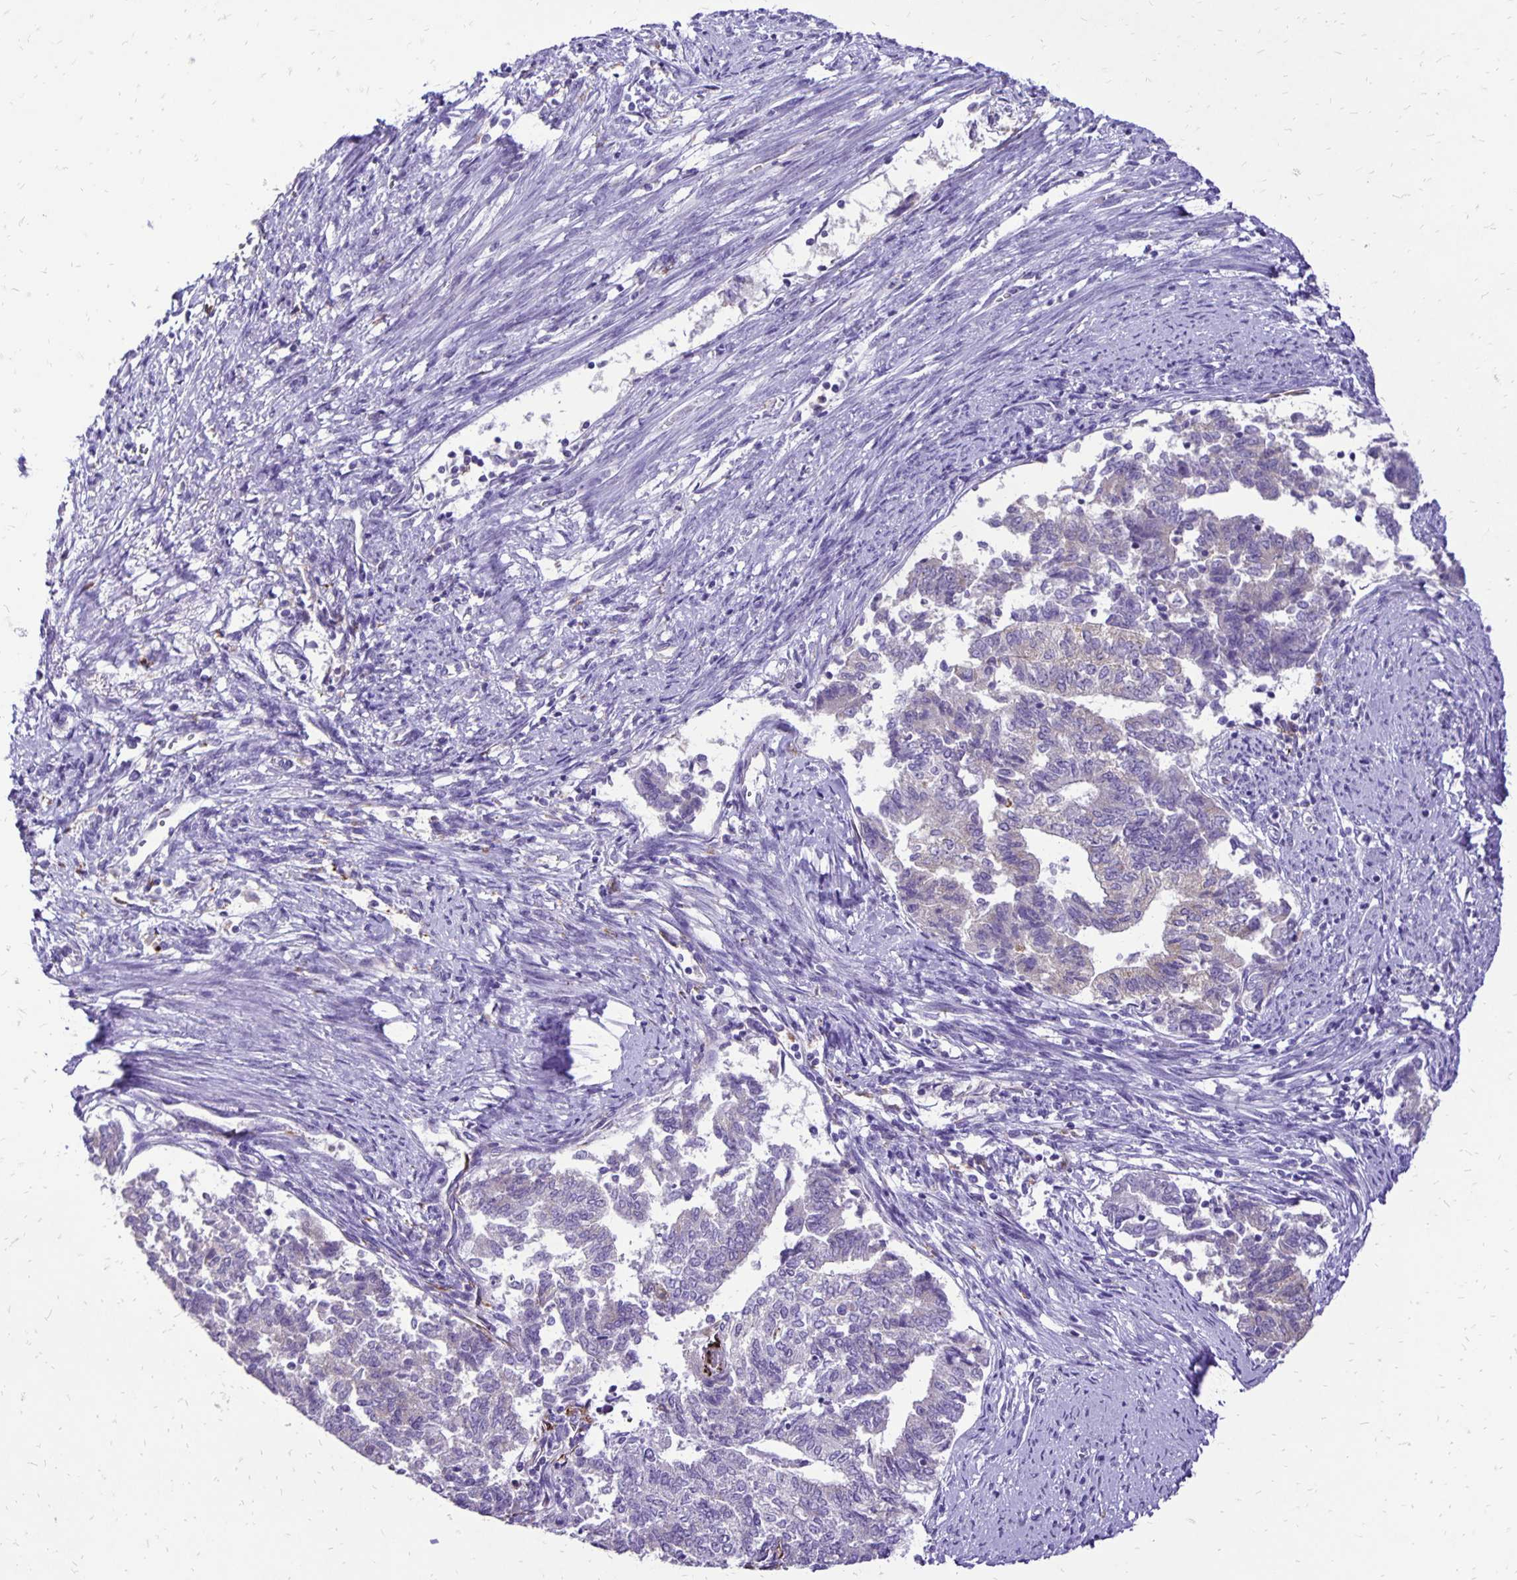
{"staining": {"intensity": "negative", "quantity": "none", "location": "none"}, "tissue": "endometrial cancer", "cell_type": "Tumor cells", "image_type": "cancer", "snomed": [{"axis": "morphology", "description": "Adenocarcinoma, NOS"}, {"axis": "topography", "description": "Endometrium"}], "caption": "Tumor cells show no significant expression in endometrial cancer (adenocarcinoma).", "gene": "EIF5A", "patient": {"sex": "female", "age": 65}}